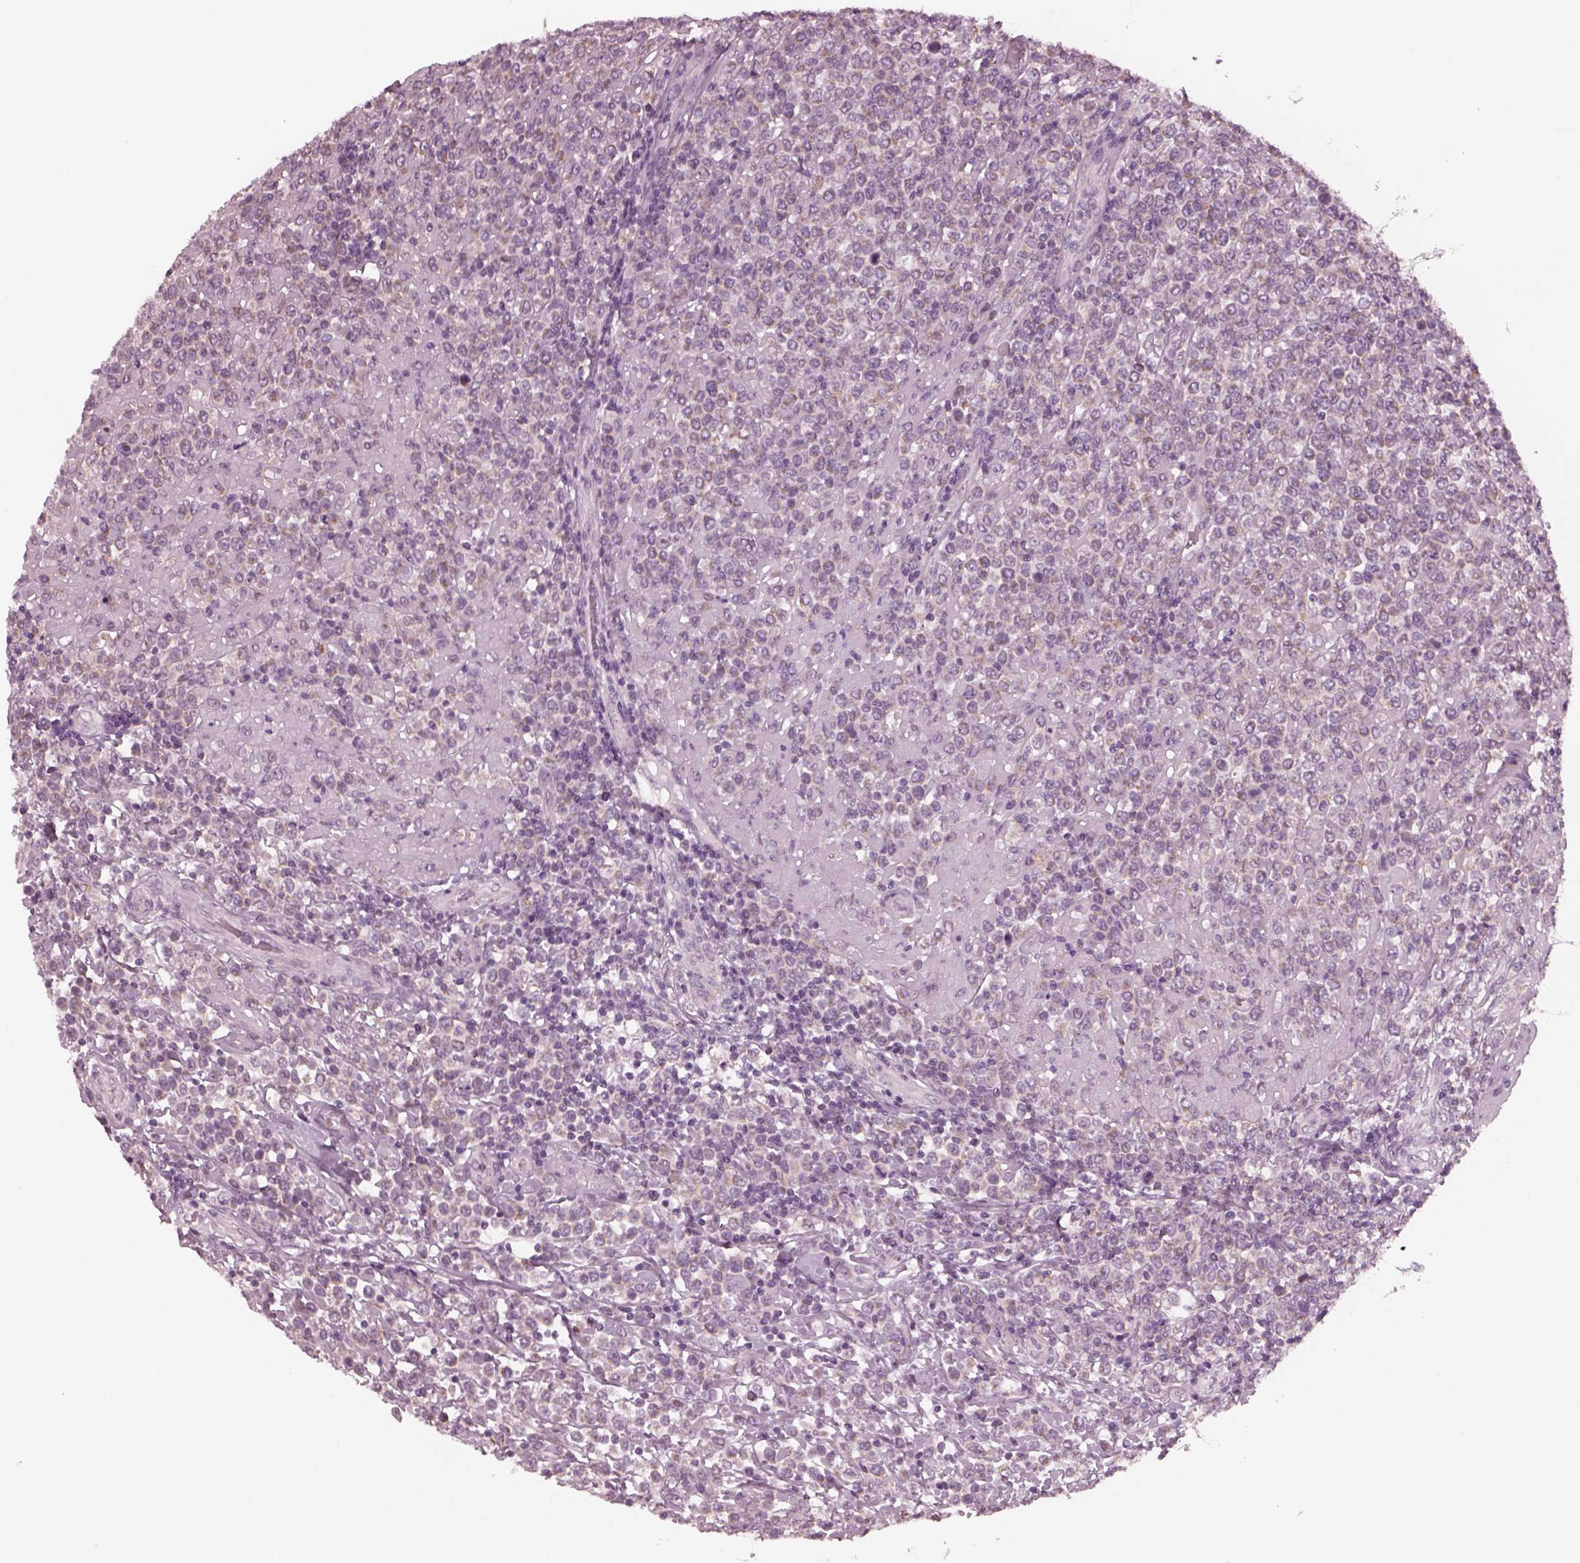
{"staining": {"intensity": "weak", "quantity": "<25%", "location": "cytoplasmic/membranous"}, "tissue": "lymphoma", "cell_type": "Tumor cells", "image_type": "cancer", "snomed": [{"axis": "morphology", "description": "Malignant lymphoma, non-Hodgkin's type, High grade"}, {"axis": "topography", "description": "Soft tissue"}], "caption": "Immunohistochemical staining of human malignant lymphoma, non-Hodgkin's type (high-grade) reveals no significant expression in tumor cells.", "gene": "CELSR3", "patient": {"sex": "female", "age": 56}}